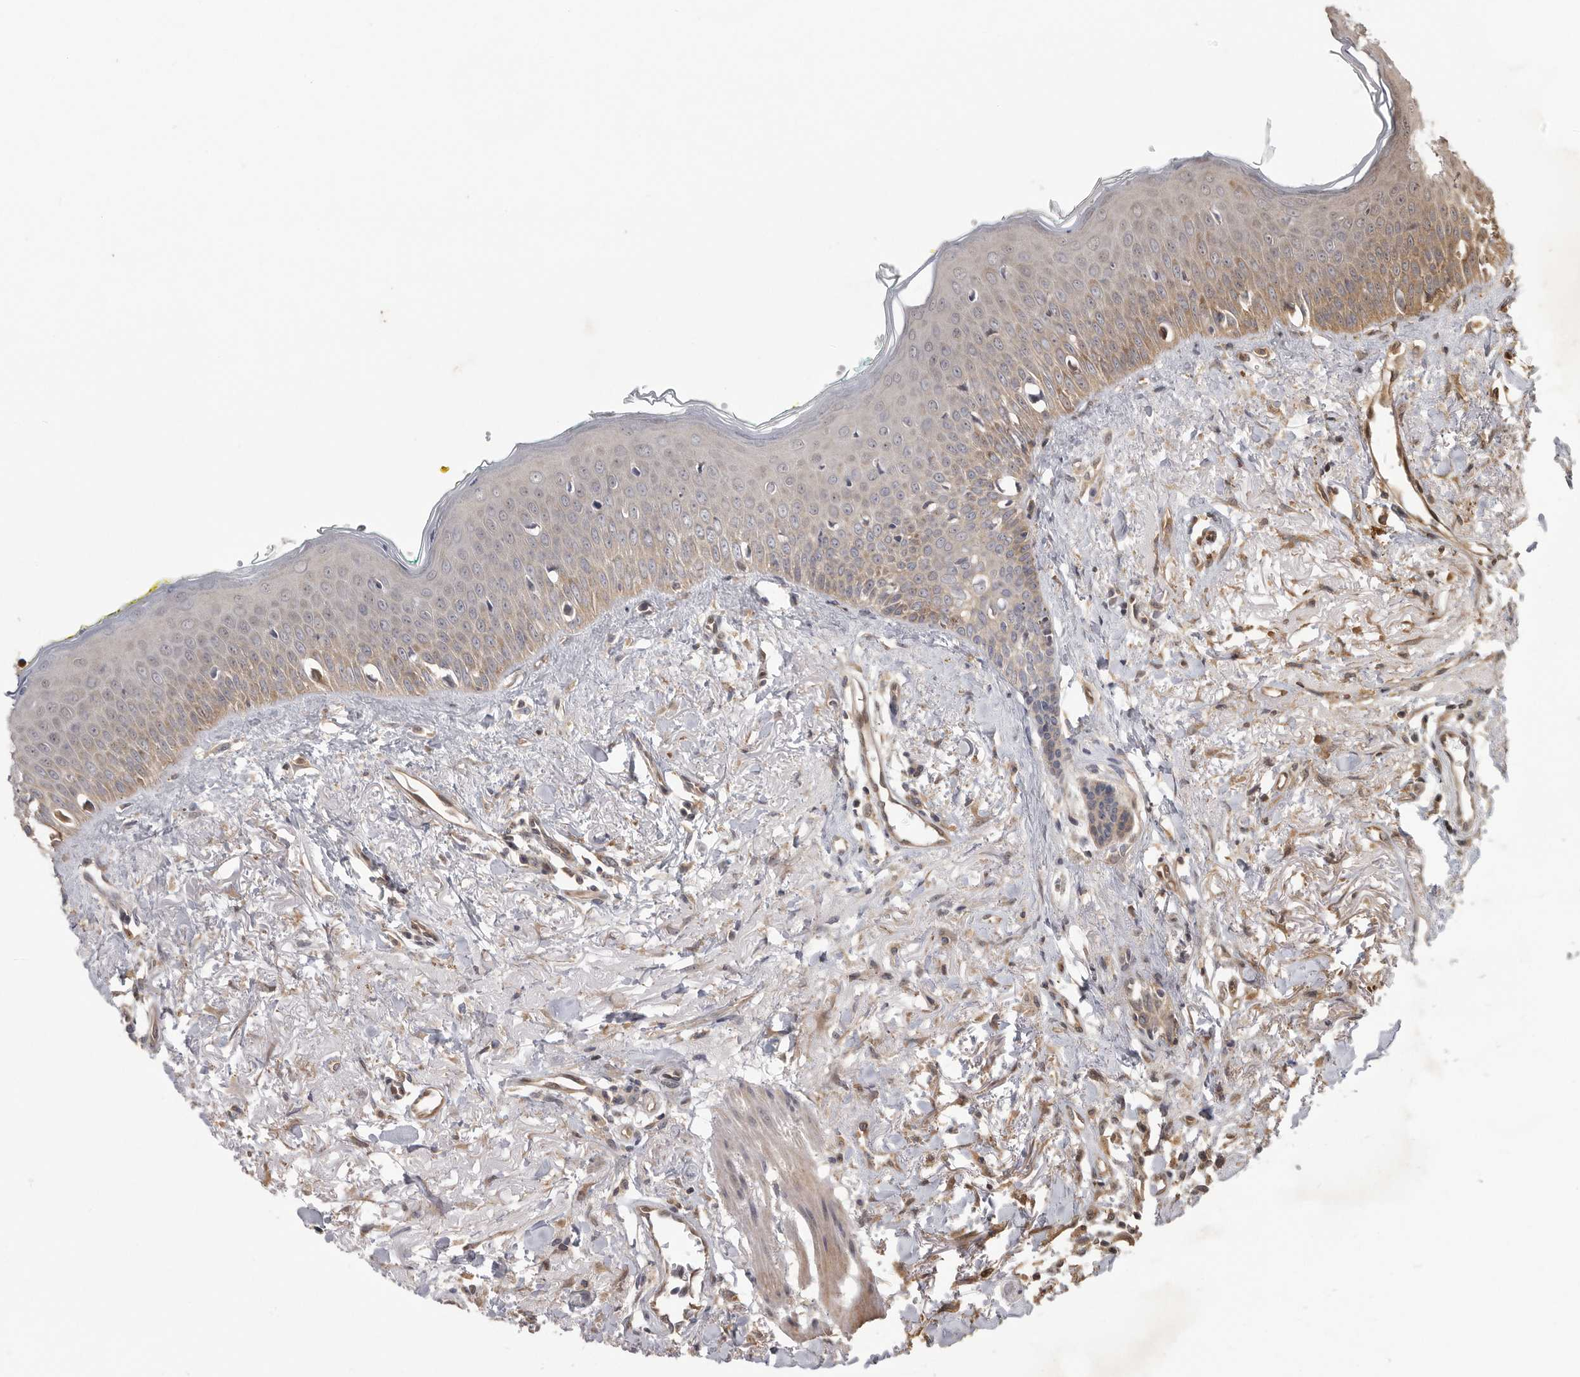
{"staining": {"intensity": "weak", "quantity": "25%-75%", "location": "cytoplasmic/membranous"}, "tissue": "oral mucosa", "cell_type": "Squamous epithelial cells", "image_type": "normal", "snomed": [{"axis": "morphology", "description": "Normal tissue, NOS"}, {"axis": "topography", "description": "Oral tissue"}], "caption": "Oral mucosa stained with a brown dye displays weak cytoplasmic/membranous positive positivity in about 25%-75% of squamous epithelial cells.", "gene": "CCT8", "patient": {"sex": "female", "age": 70}}